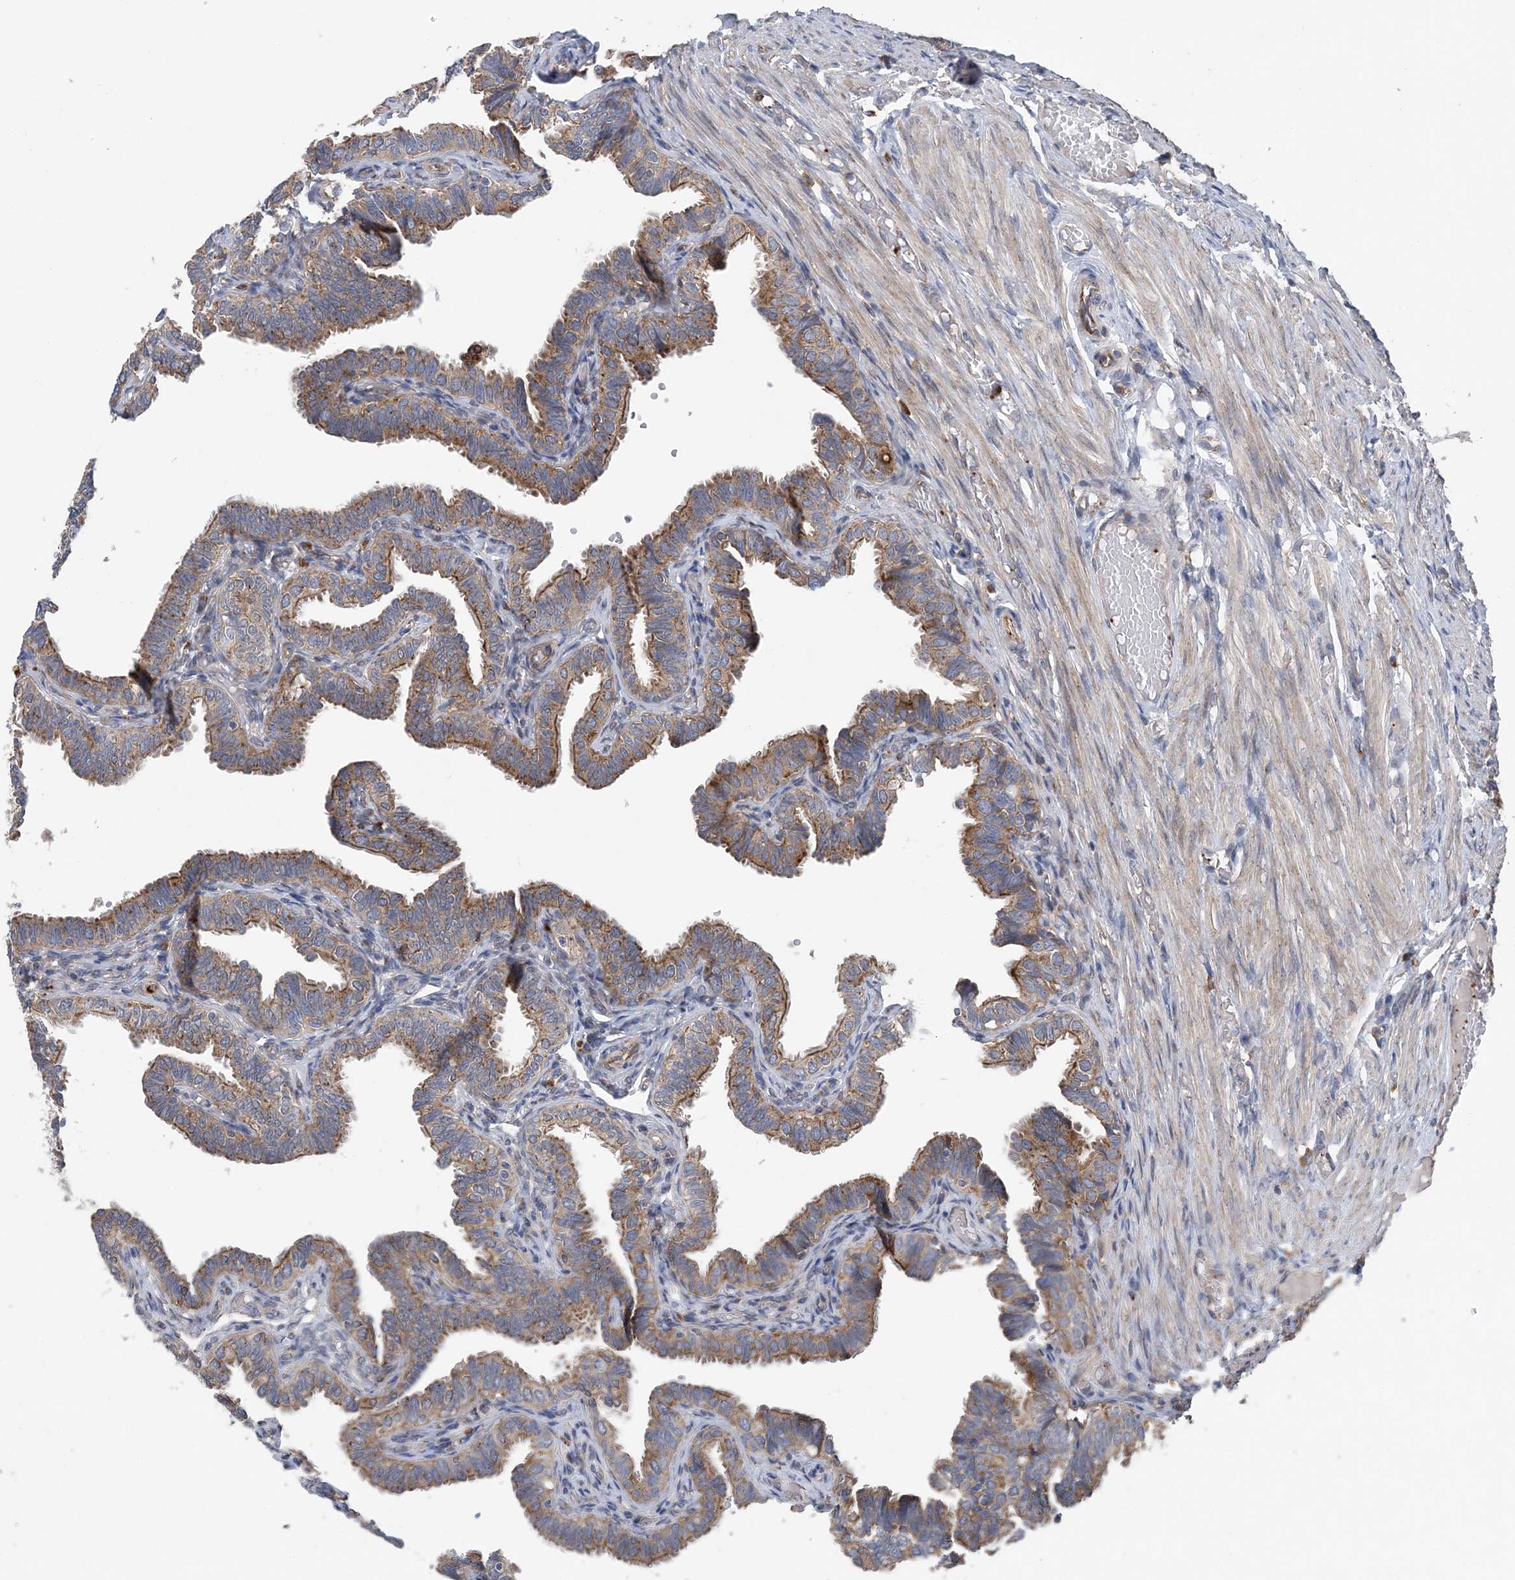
{"staining": {"intensity": "moderate", "quantity": ">75%", "location": "cytoplasmic/membranous"}, "tissue": "fallopian tube", "cell_type": "Glandular cells", "image_type": "normal", "snomed": [{"axis": "morphology", "description": "Normal tissue, NOS"}, {"axis": "topography", "description": "Fallopian tube"}], "caption": "A brown stain highlights moderate cytoplasmic/membranous positivity of a protein in glandular cells of benign fallopian tube. Using DAB (brown) and hematoxylin (blue) stains, captured at high magnification using brightfield microscopy.", "gene": "PTTG1IP", "patient": {"sex": "female", "age": 39}}